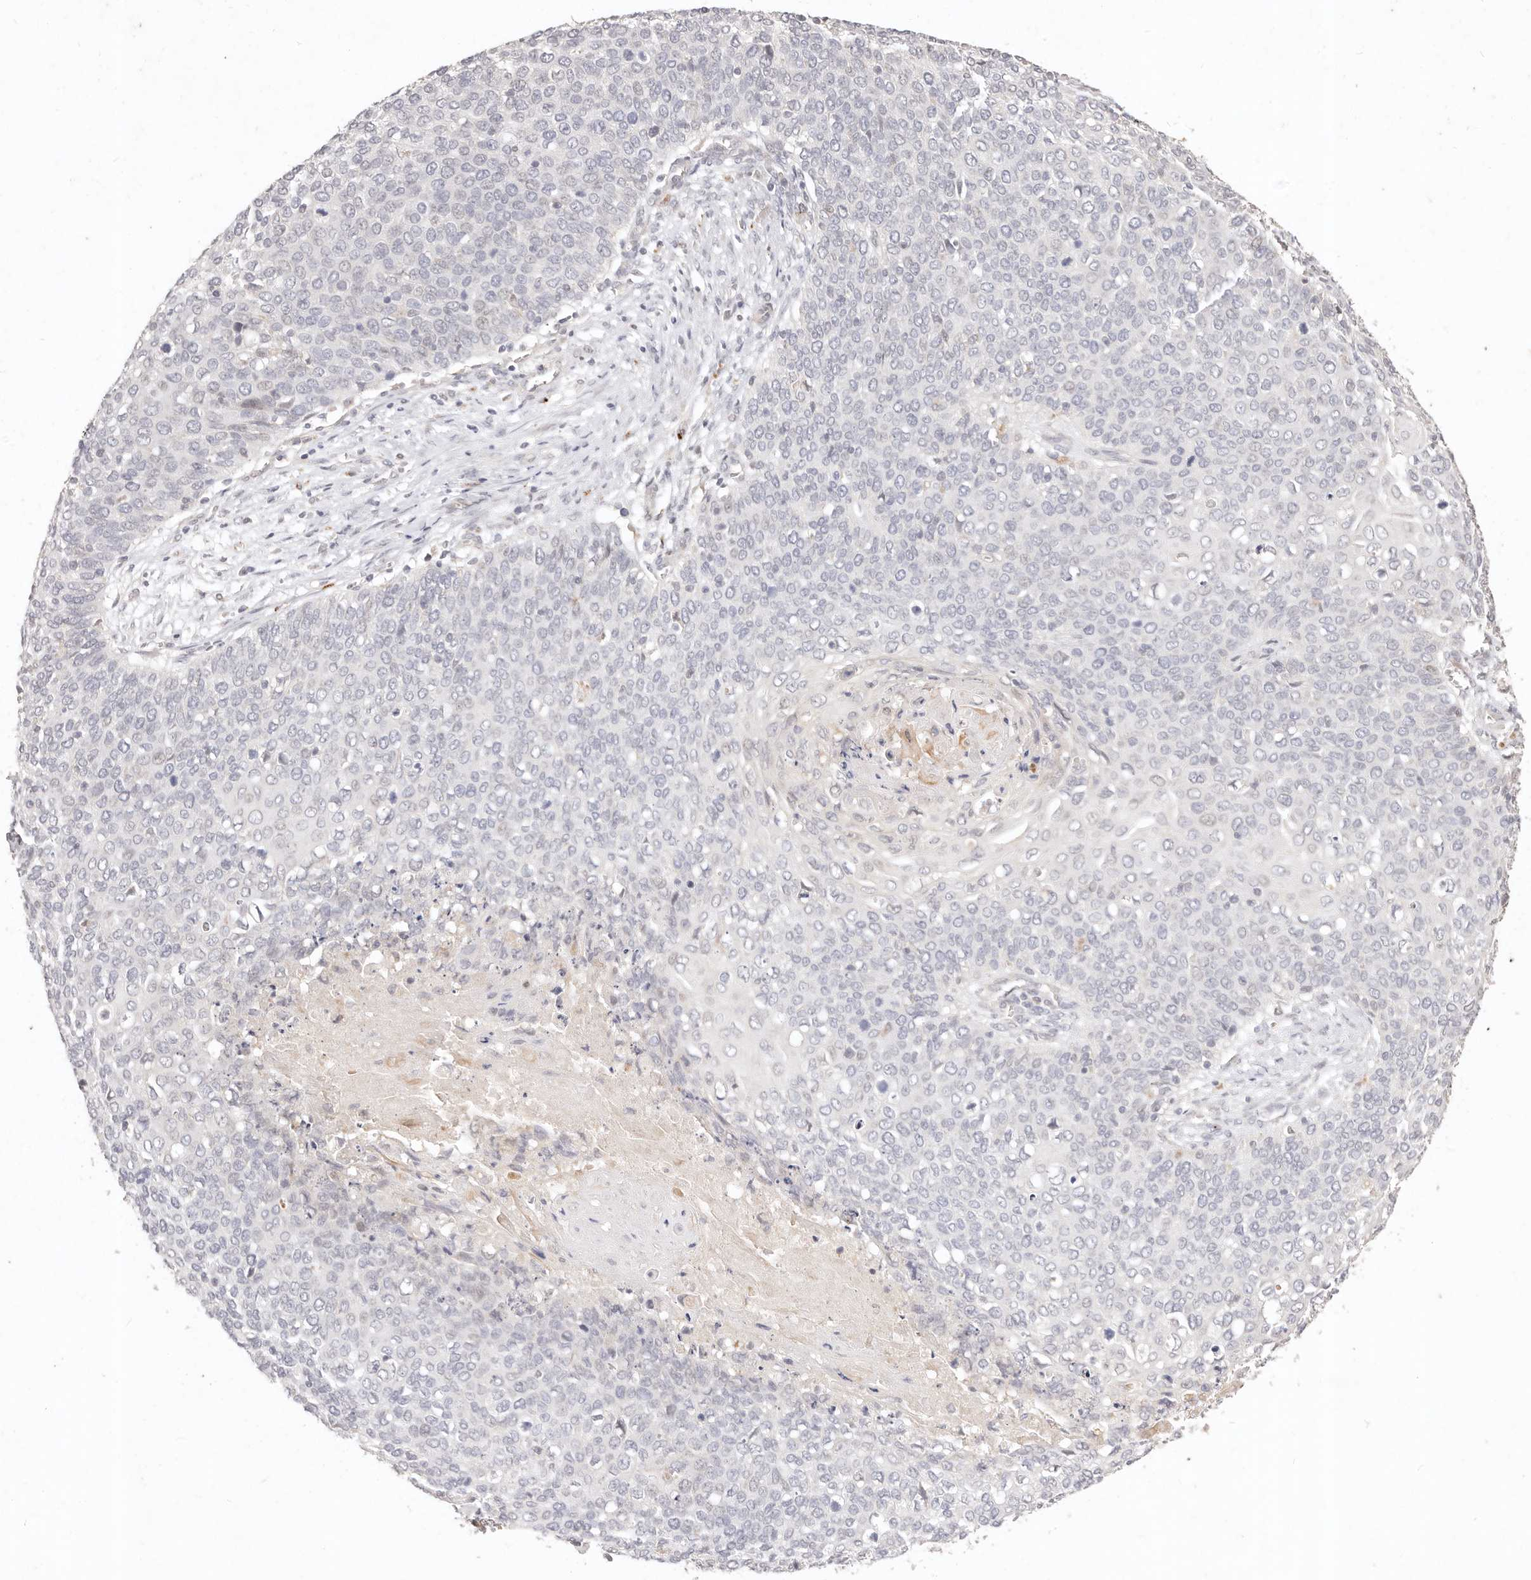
{"staining": {"intensity": "negative", "quantity": "none", "location": "none"}, "tissue": "cervical cancer", "cell_type": "Tumor cells", "image_type": "cancer", "snomed": [{"axis": "morphology", "description": "Squamous cell carcinoma, NOS"}, {"axis": "topography", "description": "Cervix"}], "caption": "IHC micrograph of neoplastic tissue: human cervical squamous cell carcinoma stained with DAB (3,3'-diaminobenzidine) shows no significant protein expression in tumor cells. The staining is performed using DAB (3,3'-diaminobenzidine) brown chromogen with nuclei counter-stained in using hematoxylin.", "gene": "KIF9", "patient": {"sex": "female", "age": 39}}